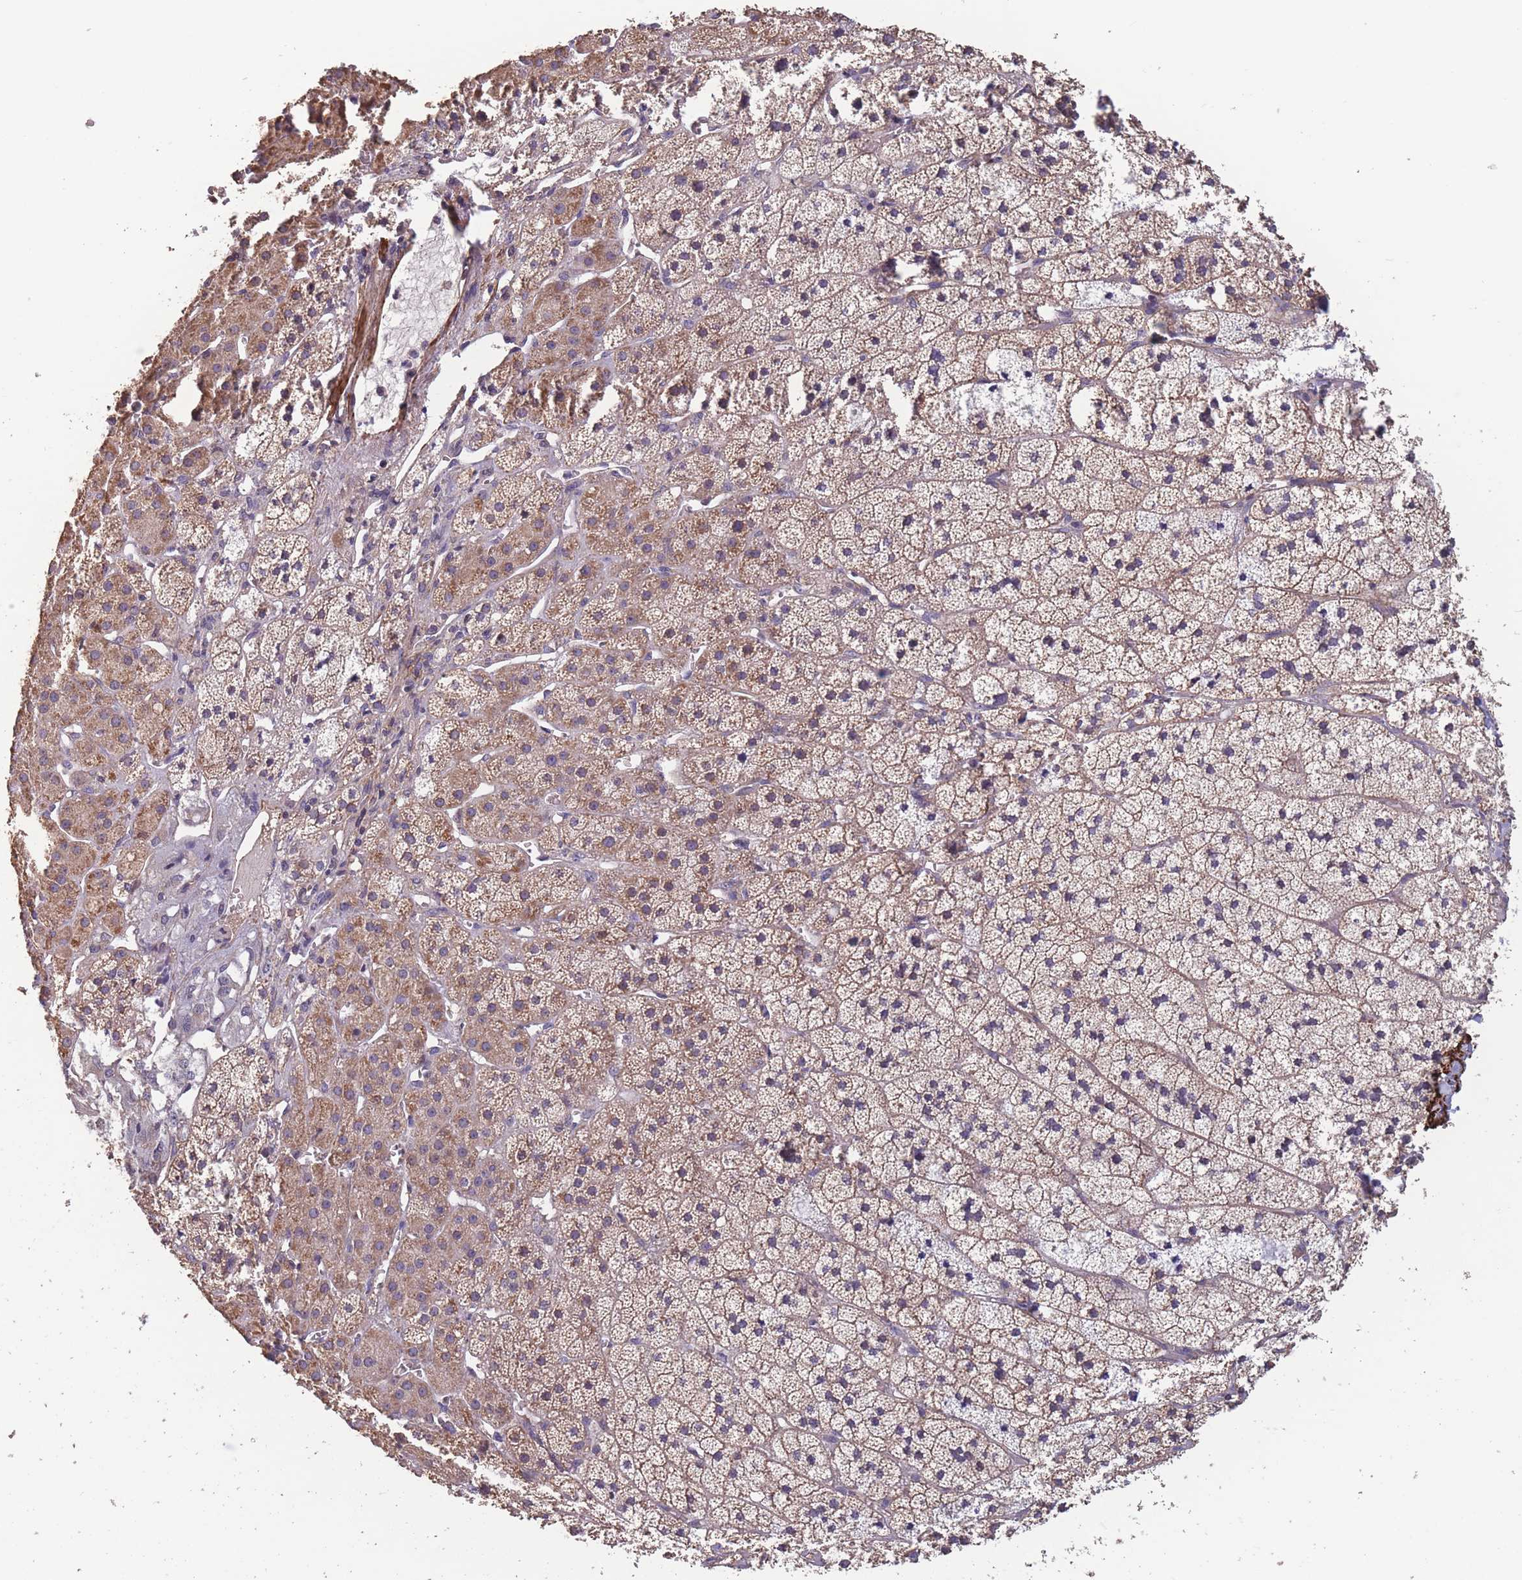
{"staining": {"intensity": "moderate", "quantity": ">75%", "location": "cytoplasmic/membranous"}, "tissue": "adrenal gland", "cell_type": "Glandular cells", "image_type": "normal", "snomed": [{"axis": "morphology", "description": "Normal tissue, NOS"}, {"axis": "topography", "description": "Adrenal gland"}], "caption": "Adrenal gland was stained to show a protein in brown. There is medium levels of moderate cytoplasmic/membranous staining in about >75% of glandular cells. (Stains: DAB (3,3'-diaminobenzidine) in brown, nuclei in blue, Microscopy: brightfield microscopy at high magnification).", "gene": "TOMM40L", "patient": {"sex": "female", "age": 52}}